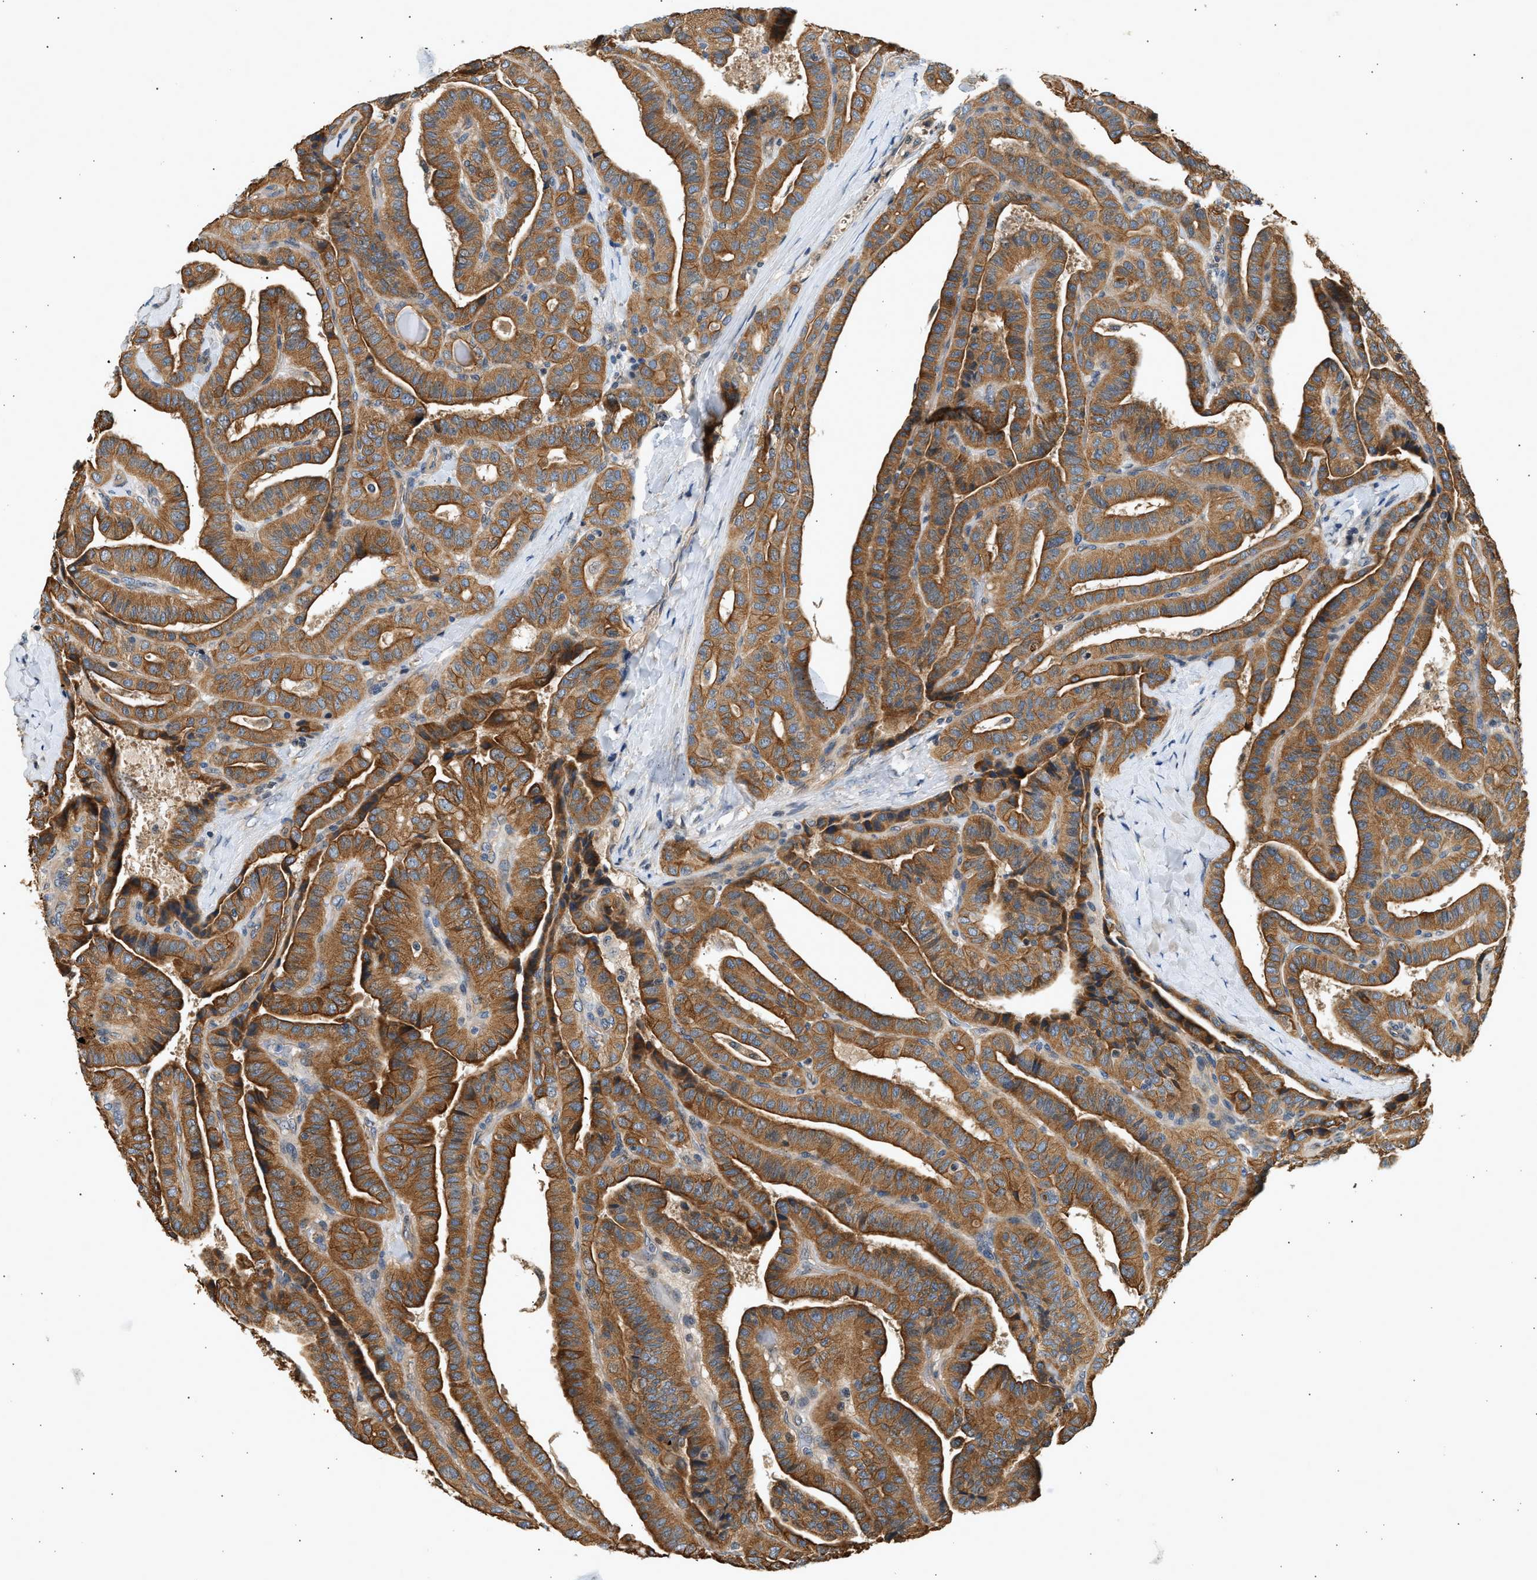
{"staining": {"intensity": "strong", "quantity": ">75%", "location": "cytoplasmic/membranous"}, "tissue": "thyroid cancer", "cell_type": "Tumor cells", "image_type": "cancer", "snomed": [{"axis": "morphology", "description": "Papillary adenocarcinoma, NOS"}, {"axis": "topography", "description": "Thyroid gland"}], "caption": "Immunohistochemical staining of human thyroid papillary adenocarcinoma reveals high levels of strong cytoplasmic/membranous protein expression in about >75% of tumor cells.", "gene": "WDR31", "patient": {"sex": "male", "age": 77}}